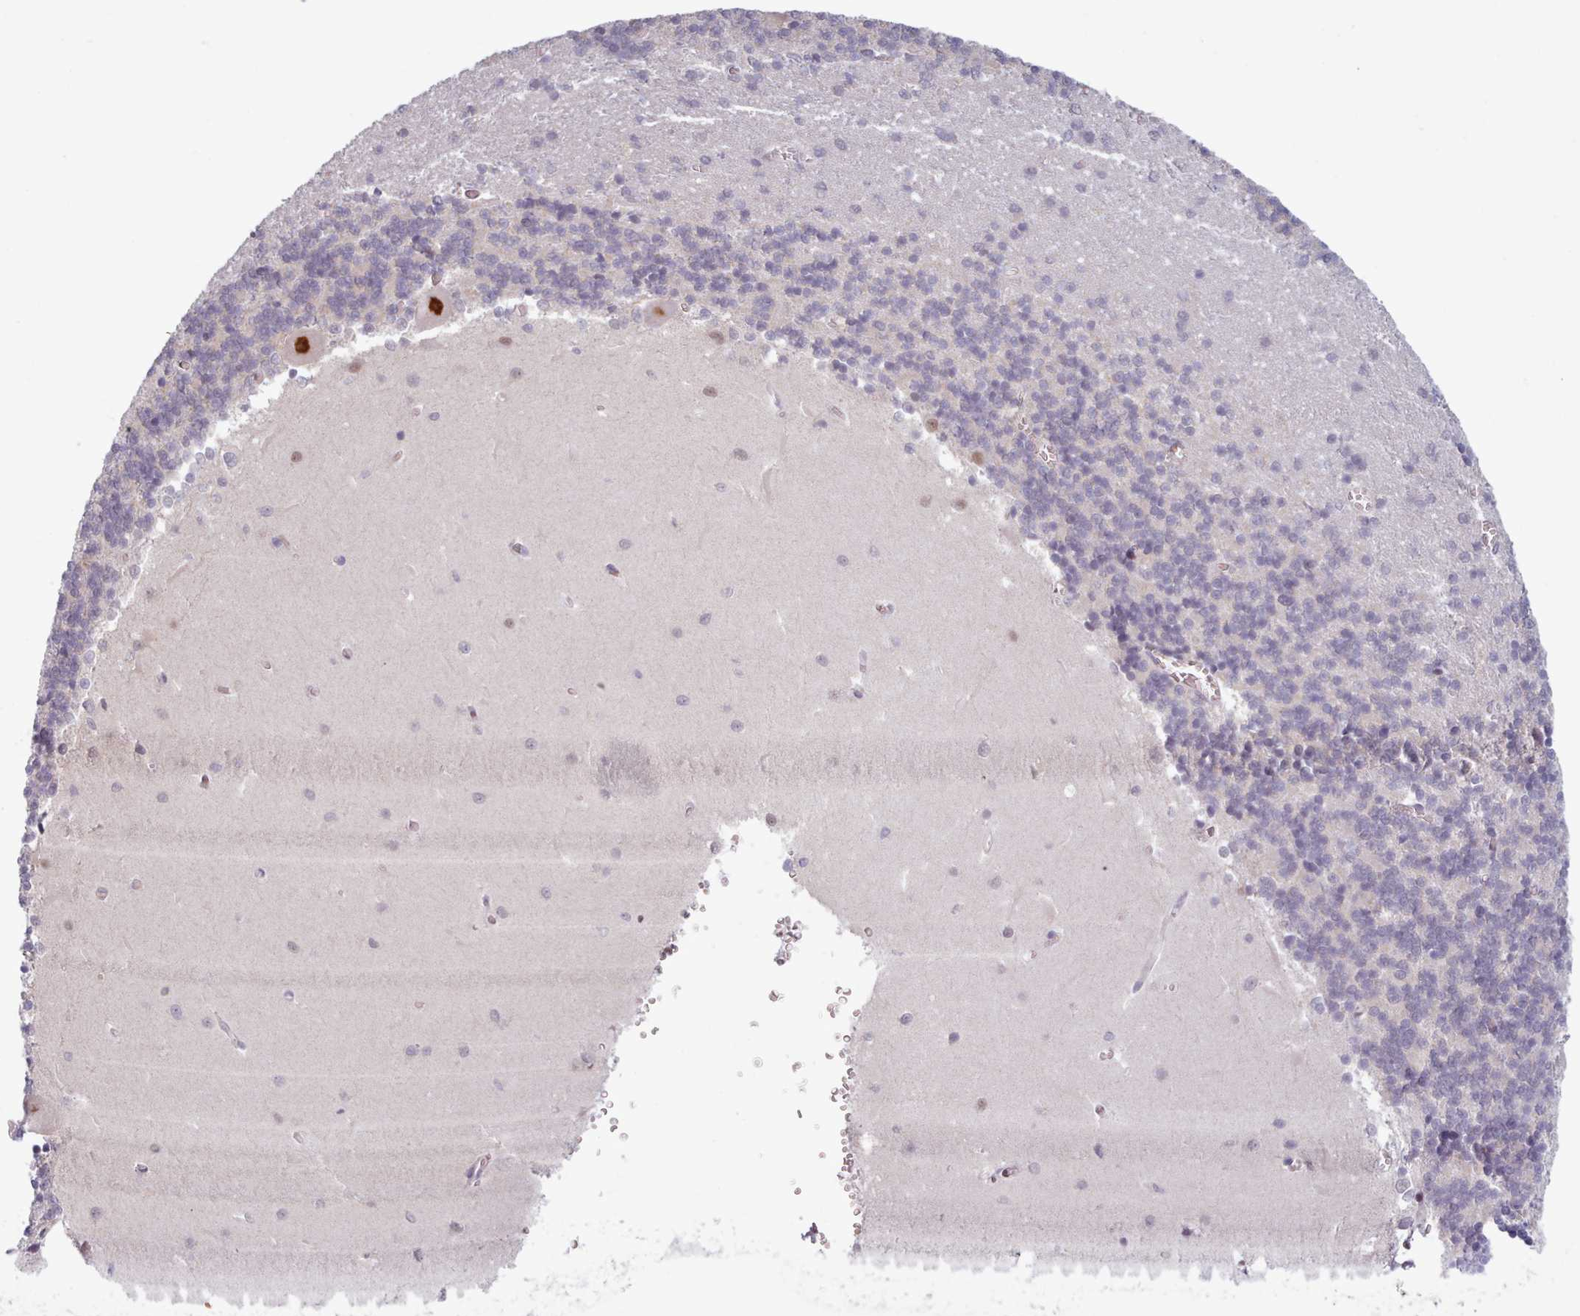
{"staining": {"intensity": "negative", "quantity": "none", "location": "none"}, "tissue": "cerebellum", "cell_type": "Cells in granular layer", "image_type": "normal", "snomed": [{"axis": "morphology", "description": "Normal tissue, NOS"}, {"axis": "topography", "description": "Cerebellum"}], "caption": "Unremarkable cerebellum was stained to show a protein in brown. There is no significant staining in cells in granular layer. The staining is performed using DAB (3,3'-diaminobenzidine) brown chromogen with nuclei counter-stained in using hematoxylin.", "gene": "KBTBD6", "patient": {"sex": "male", "age": 37}}